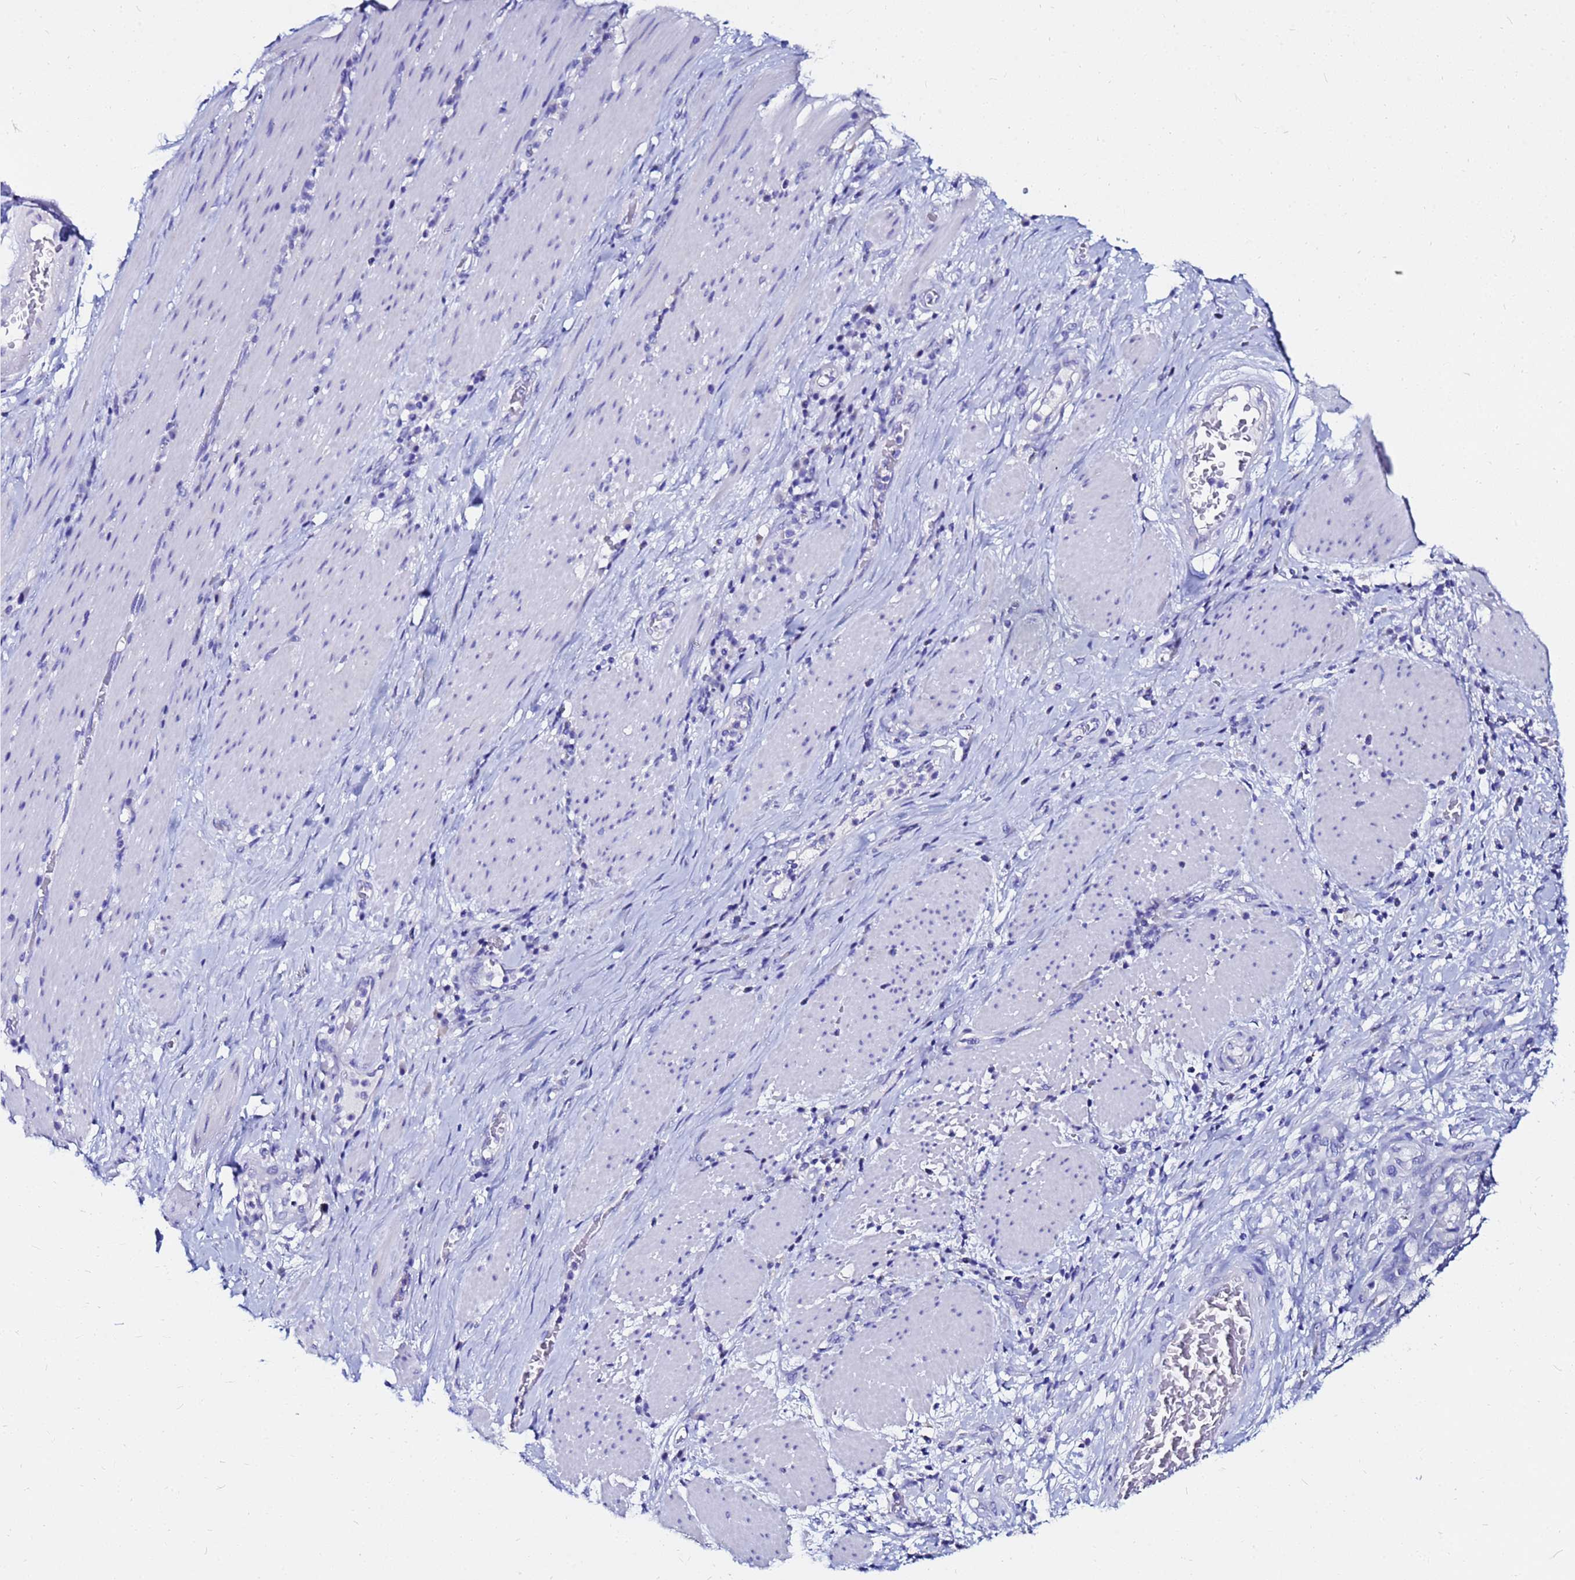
{"staining": {"intensity": "negative", "quantity": "none", "location": "none"}, "tissue": "stomach cancer", "cell_type": "Tumor cells", "image_type": "cancer", "snomed": [{"axis": "morphology", "description": "Normal tissue, NOS"}, {"axis": "morphology", "description": "Adenocarcinoma, NOS"}, {"axis": "topography", "description": "Stomach"}], "caption": "Immunohistochemistry of human stomach cancer (adenocarcinoma) exhibits no expression in tumor cells.", "gene": "PPP1R14C", "patient": {"sex": "female", "age": 64}}